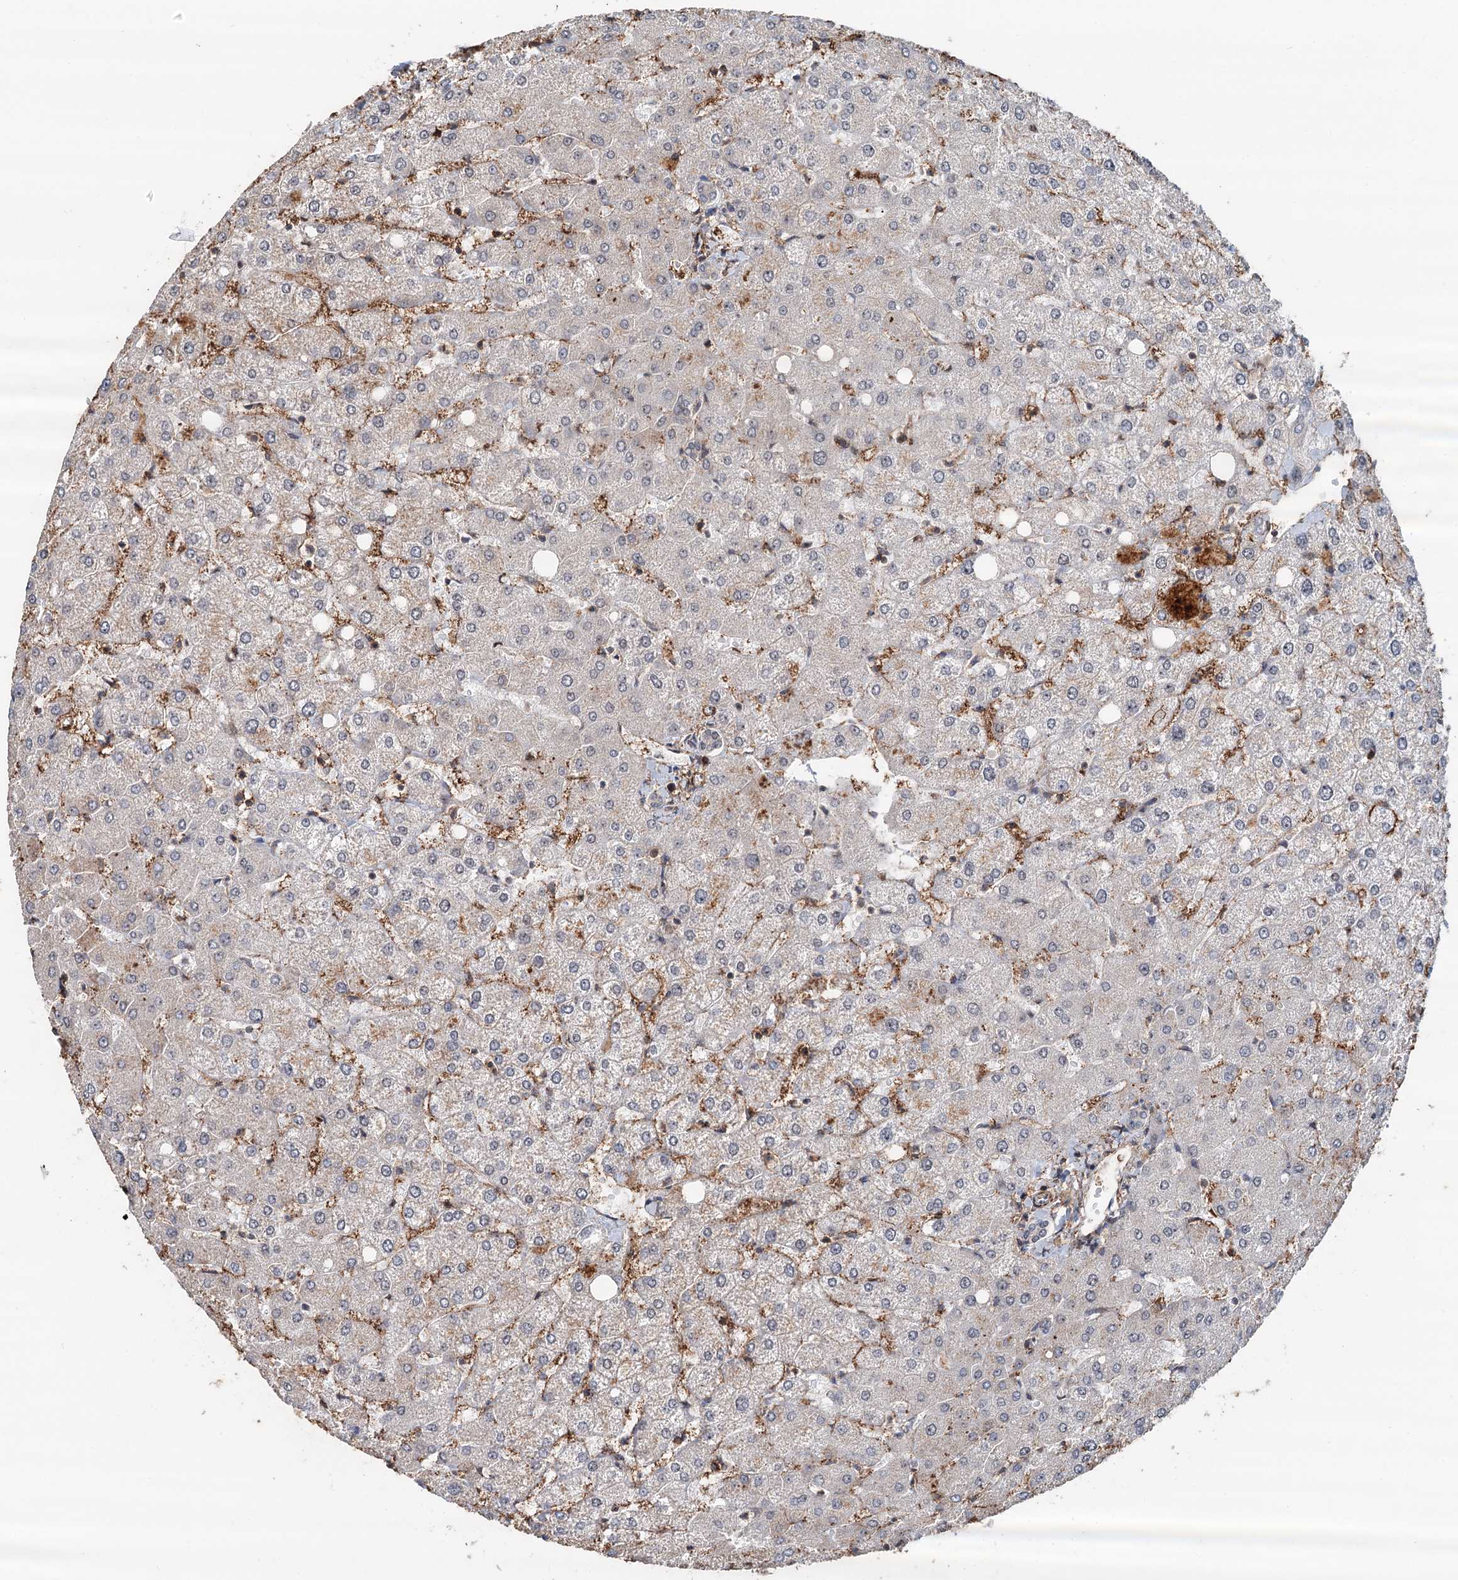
{"staining": {"intensity": "negative", "quantity": "none", "location": "none"}, "tissue": "liver", "cell_type": "Cholangiocytes", "image_type": "normal", "snomed": [{"axis": "morphology", "description": "Normal tissue, NOS"}, {"axis": "topography", "description": "Liver"}], "caption": "Immunohistochemistry (IHC) photomicrograph of normal liver stained for a protein (brown), which exhibits no positivity in cholangiocytes. (Brightfield microscopy of DAB (3,3'-diaminobenzidine) IHC at high magnification).", "gene": "TMA16", "patient": {"sex": "female", "age": 54}}